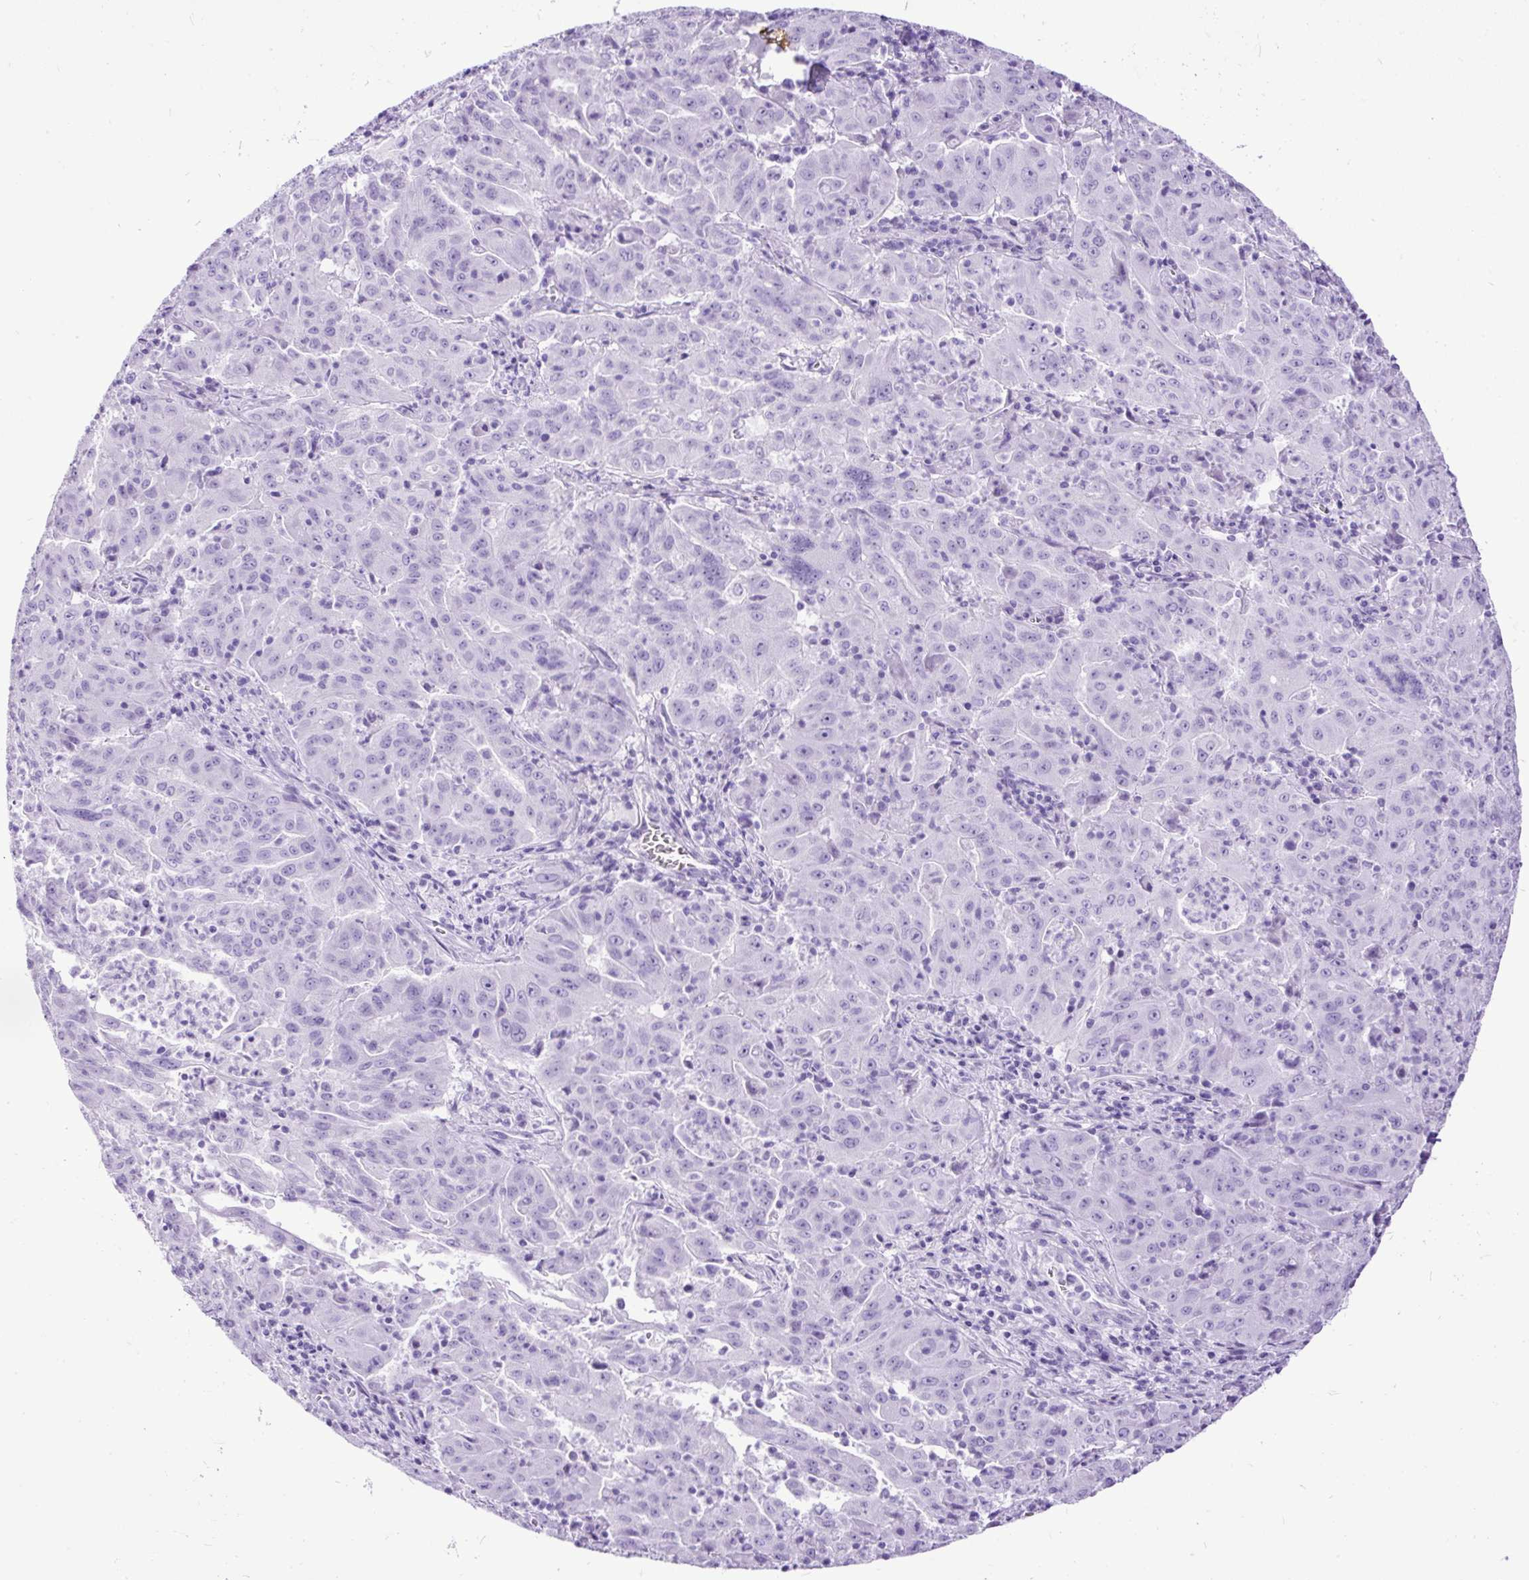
{"staining": {"intensity": "negative", "quantity": "none", "location": "none"}, "tissue": "pancreatic cancer", "cell_type": "Tumor cells", "image_type": "cancer", "snomed": [{"axis": "morphology", "description": "Adenocarcinoma, NOS"}, {"axis": "topography", "description": "Pancreas"}], "caption": "Protein analysis of pancreatic cancer (adenocarcinoma) shows no significant positivity in tumor cells.", "gene": "CEL", "patient": {"sex": "male", "age": 63}}